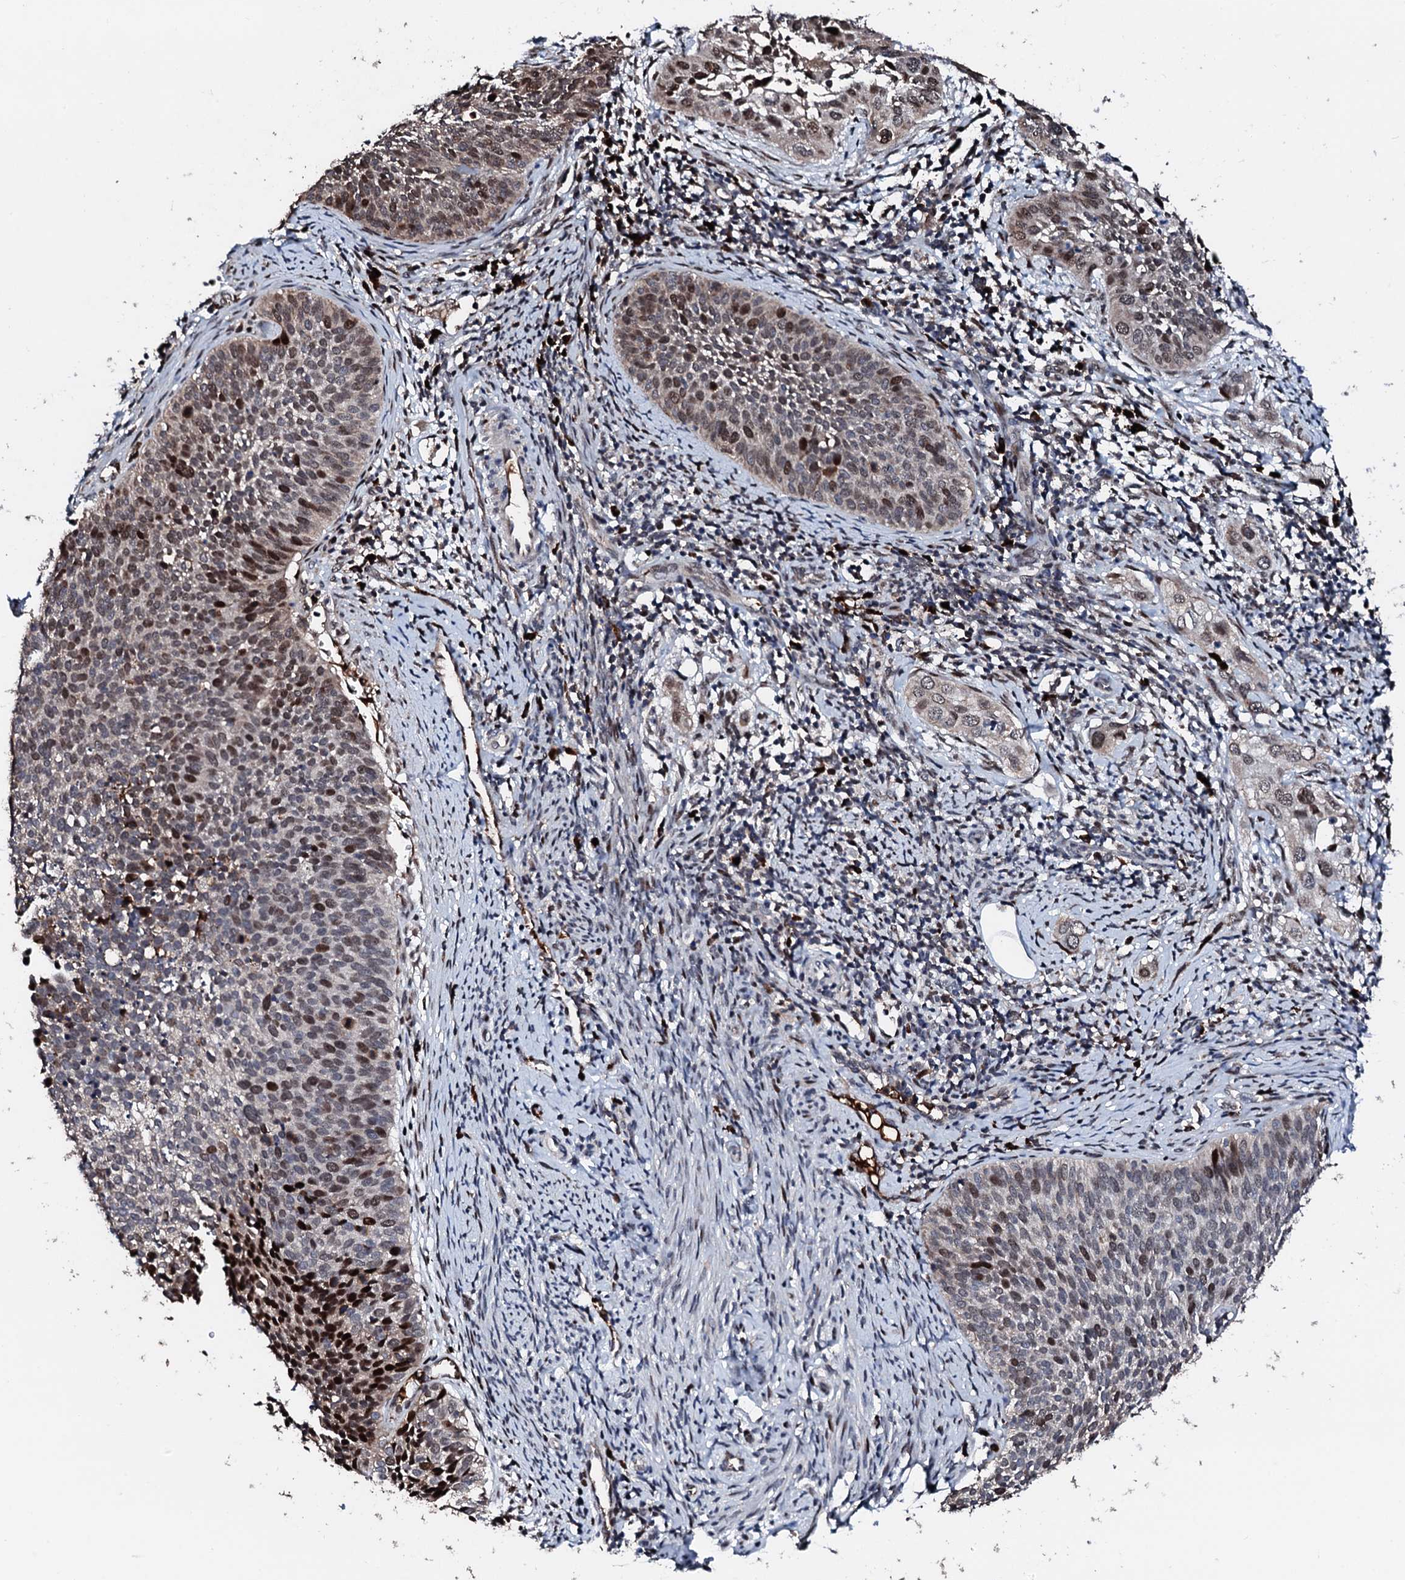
{"staining": {"intensity": "moderate", "quantity": "25%-75%", "location": "nuclear"}, "tissue": "cervical cancer", "cell_type": "Tumor cells", "image_type": "cancer", "snomed": [{"axis": "morphology", "description": "Squamous cell carcinoma, NOS"}, {"axis": "topography", "description": "Cervix"}], "caption": "Moderate nuclear positivity for a protein is appreciated in about 25%-75% of tumor cells of cervical squamous cell carcinoma using IHC.", "gene": "KIF18A", "patient": {"sex": "female", "age": 34}}